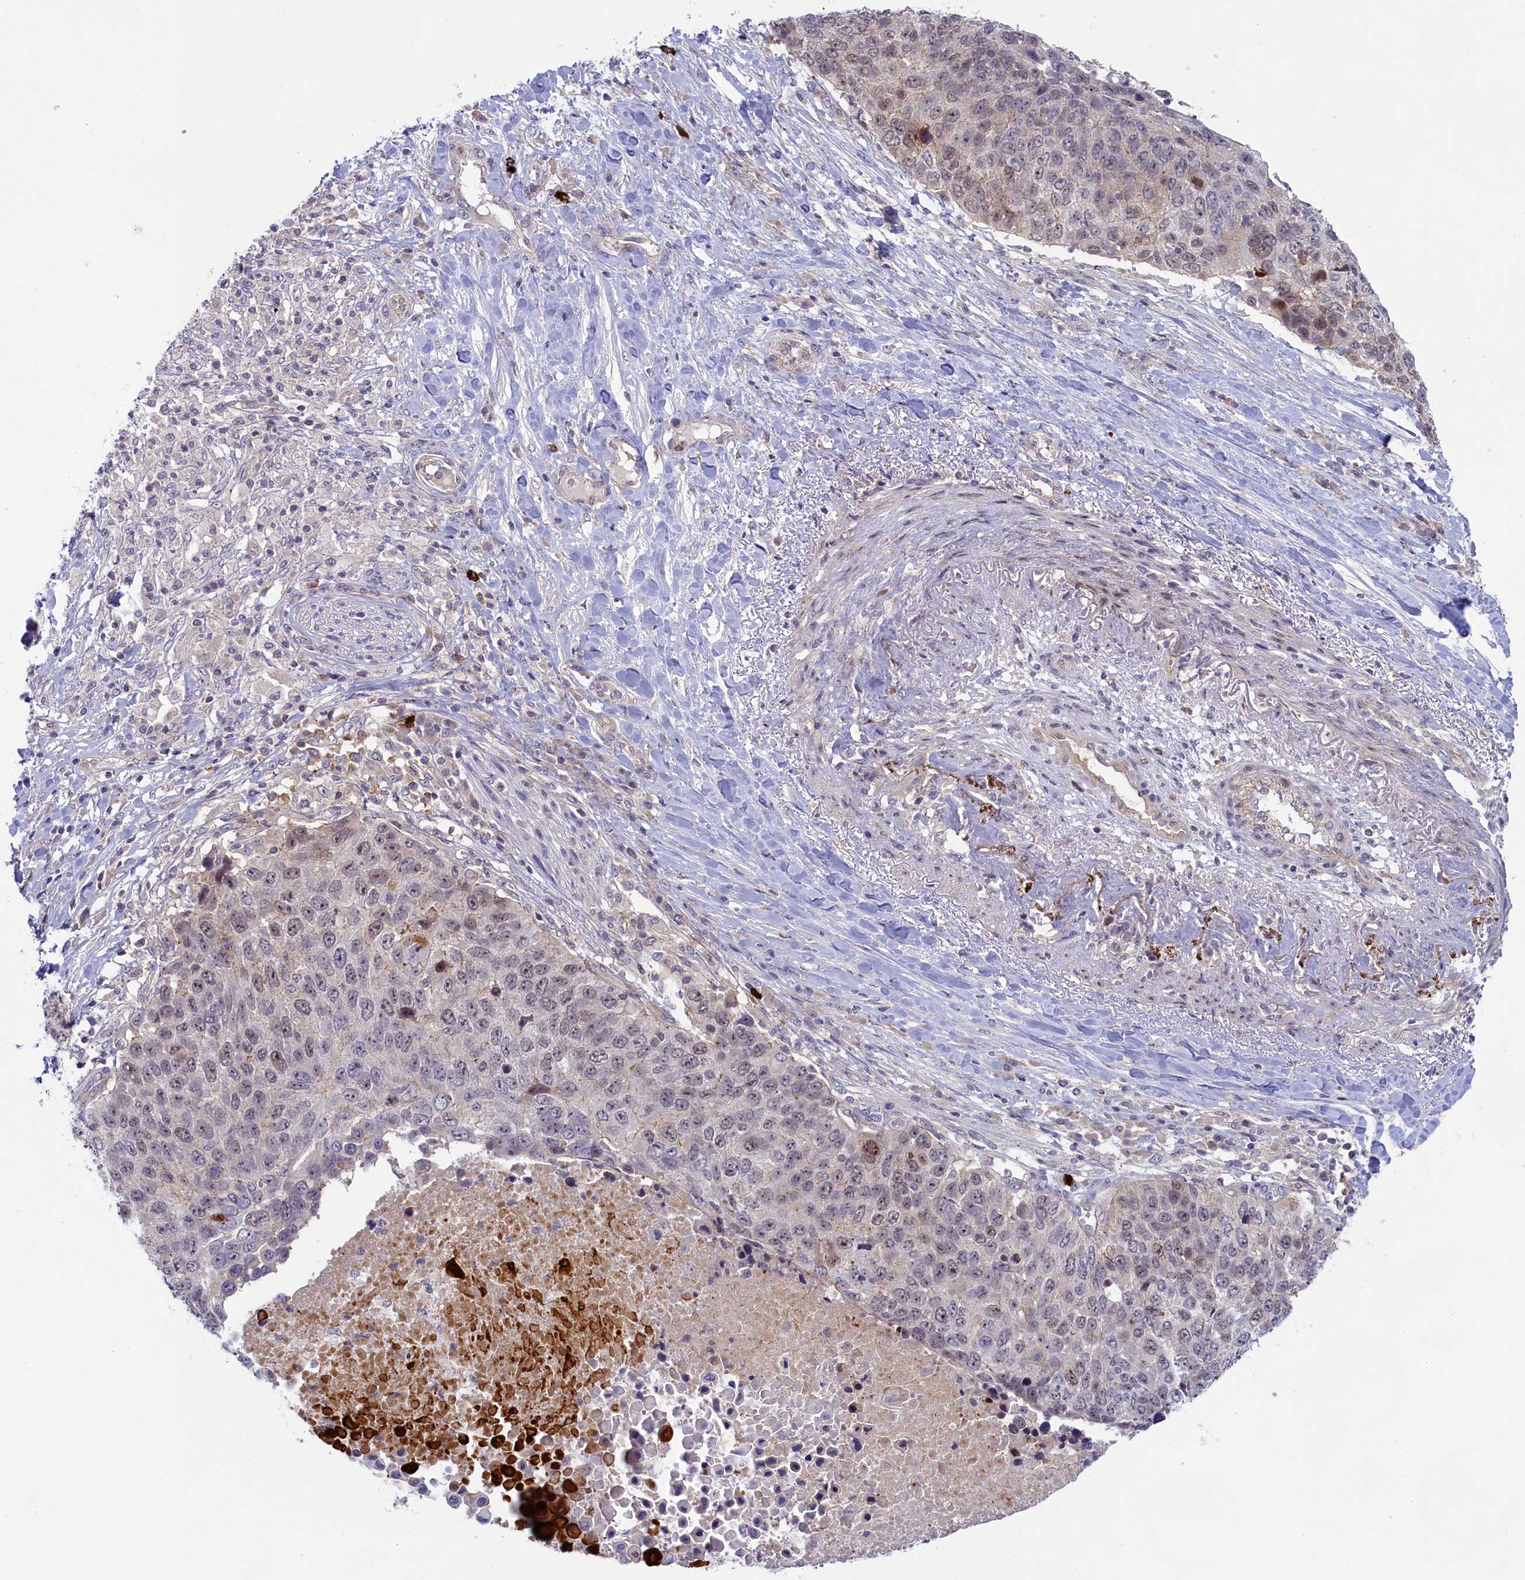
{"staining": {"intensity": "negative", "quantity": "none", "location": "none"}, "tissue": "lung cancer", "cell_type": "Tumor cells", "image_type": "cancer", "snomed": [{"axis": "morphology", "description": "Normal tissue, NOS"}, {"axis": "morphology", "description": "Squamous cell carcinoma, NOS"}, {"axis": "topography", "description": "Lymph node"}, {"axis": "topography", "description": "Lung"}], "caption": "The histopathology image shows no staining of tumor cells in lung cancer.", "gene": "CCL23", "patient": {"sex": "male", "age": 66}}